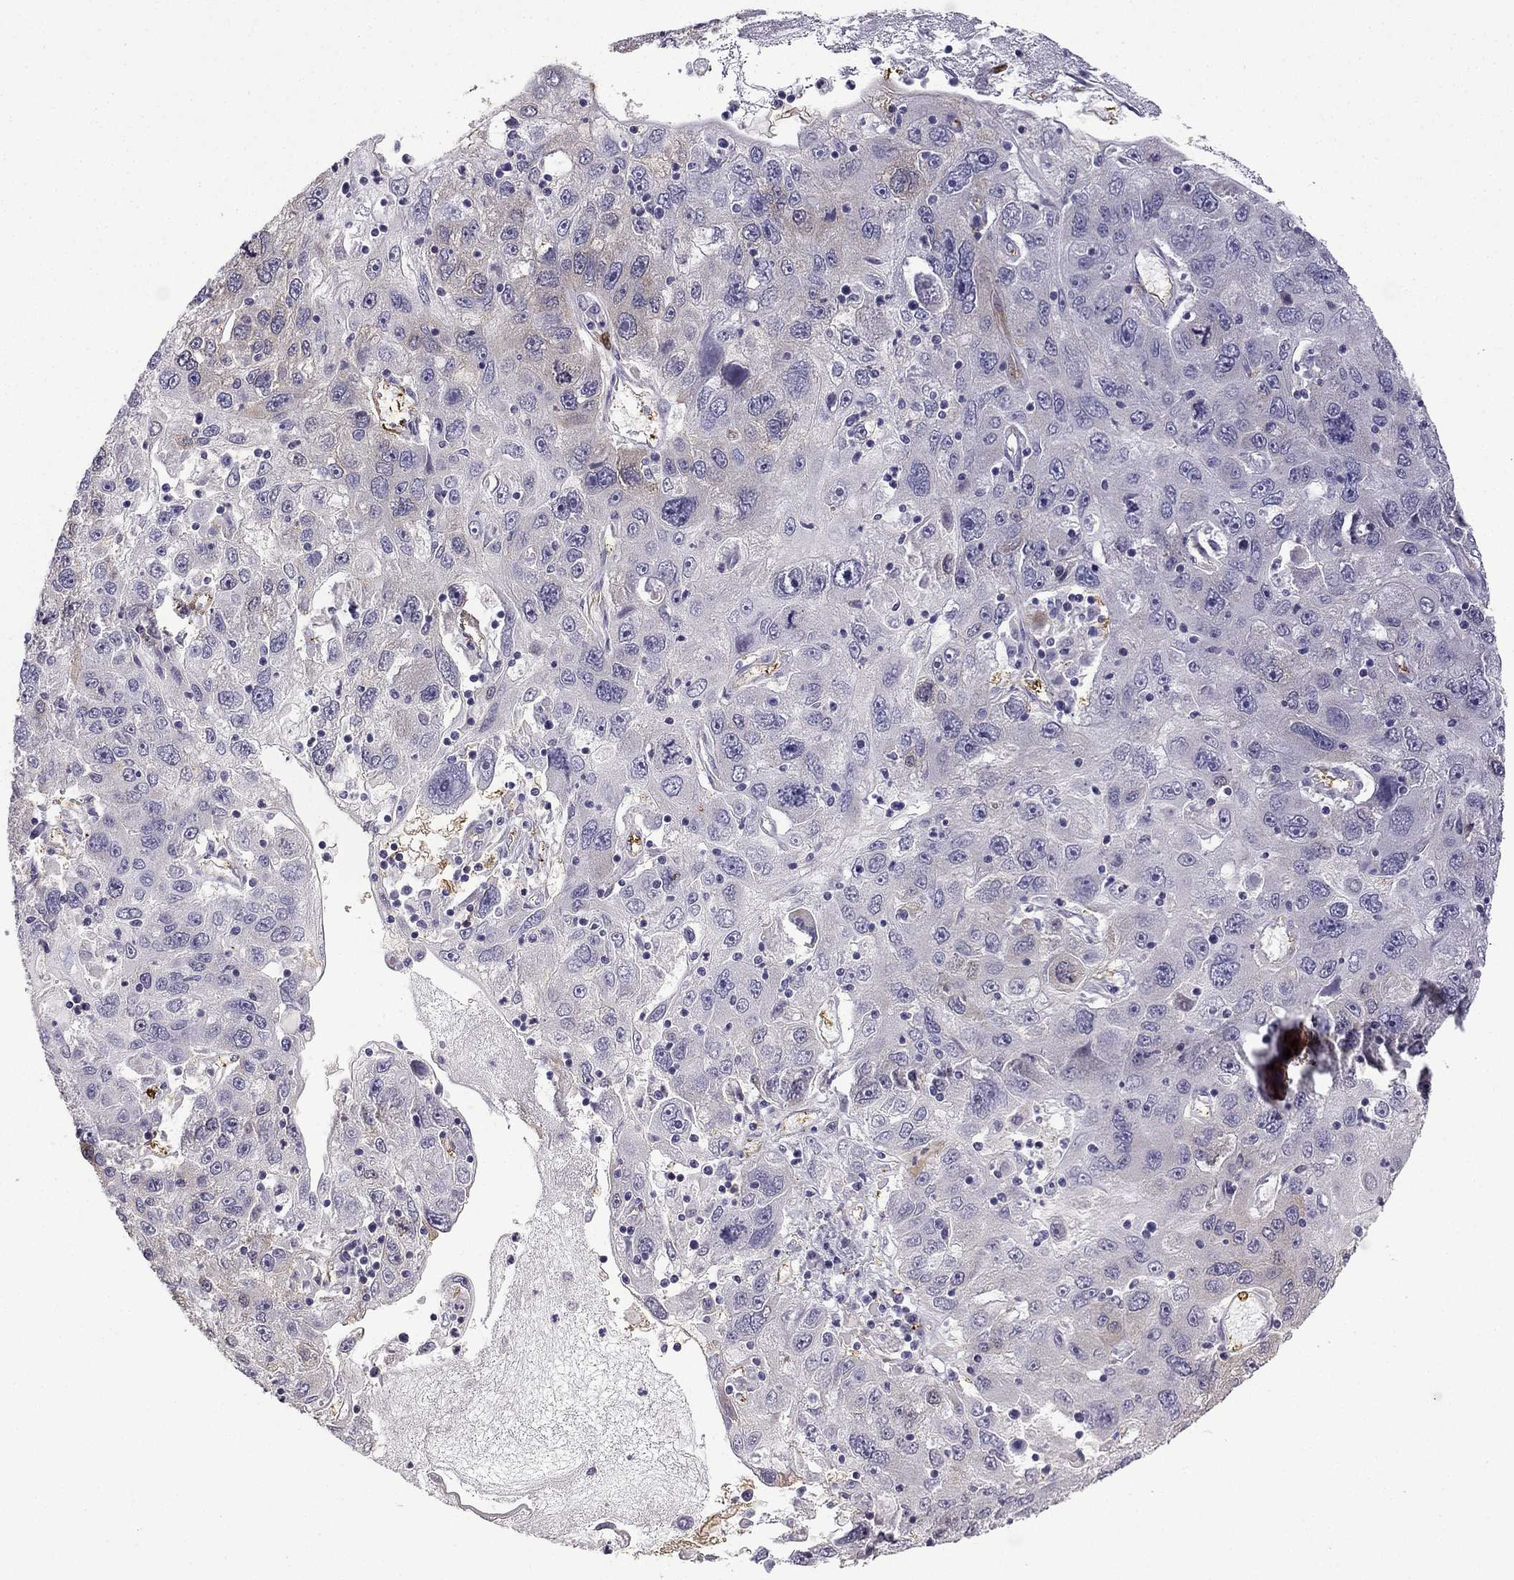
{"staining": {"intensity": "moderate", "quantity": "<25%", "location": "cytoplasmic/membranous"}, "tissue": "stomach cancer", "cell_type": "Tumor cells", "image_type": "cancer", "snomed": [{"axis": "morphology", "description": "Adenocarcinoma, NOS"}, {"axis": "topography", "description": "Stomach"}], "caption": "IHC staining of adenocarcinoma (stomach), which reveals low levels of moderate cytoplasmic/membranous expression in about <25% of tumor cells indicating moderate cytoplasmic/membranous protein positivity. The staining was performed using DAB (brown) for protein detection and nuclei were counterstained in hematoxylin (blue).", "gene": "MAP4", "patient": {"sex": "male", "age": 56}}